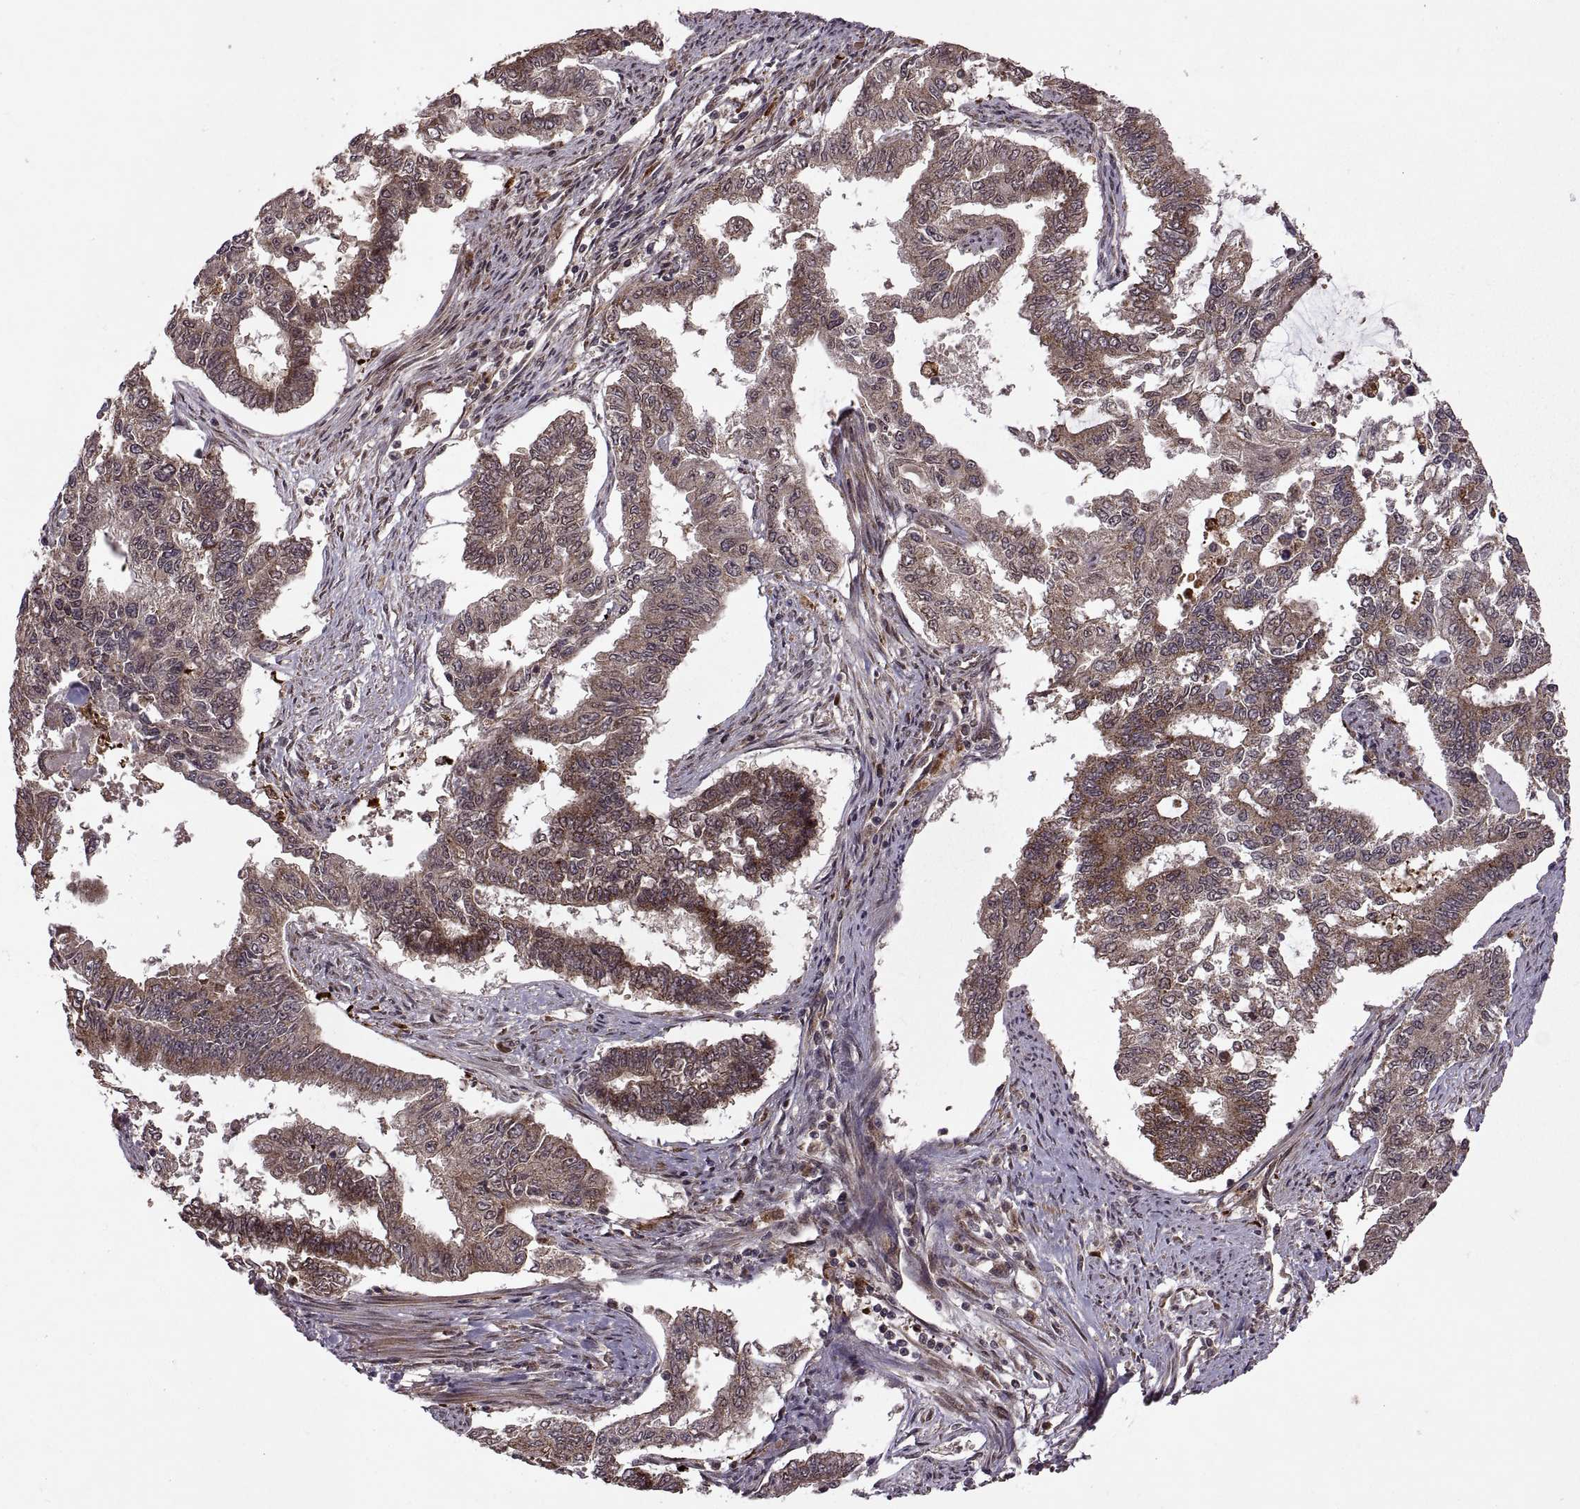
{"staining": {"intensity": "weak", "quantity": ">75%", "location": "cytoplasmic/membranous"}, "tissue": "endometrial cancer", "cell_type": "Tumor cells", "image_type": "cancer", "snomed": [{"axis": "morphology", "description": "Adenocarcinoma, NOS"}, {"axis": "topography", "description": "Uterus"}], "caption": "A brown stain highlights weak cytoplasmic/membranous positivity of a protein in human endometrial adenocarcinoma tumor cells.", "gene": "PTOV1", "patient": {"sex": "female", "age": 59}}